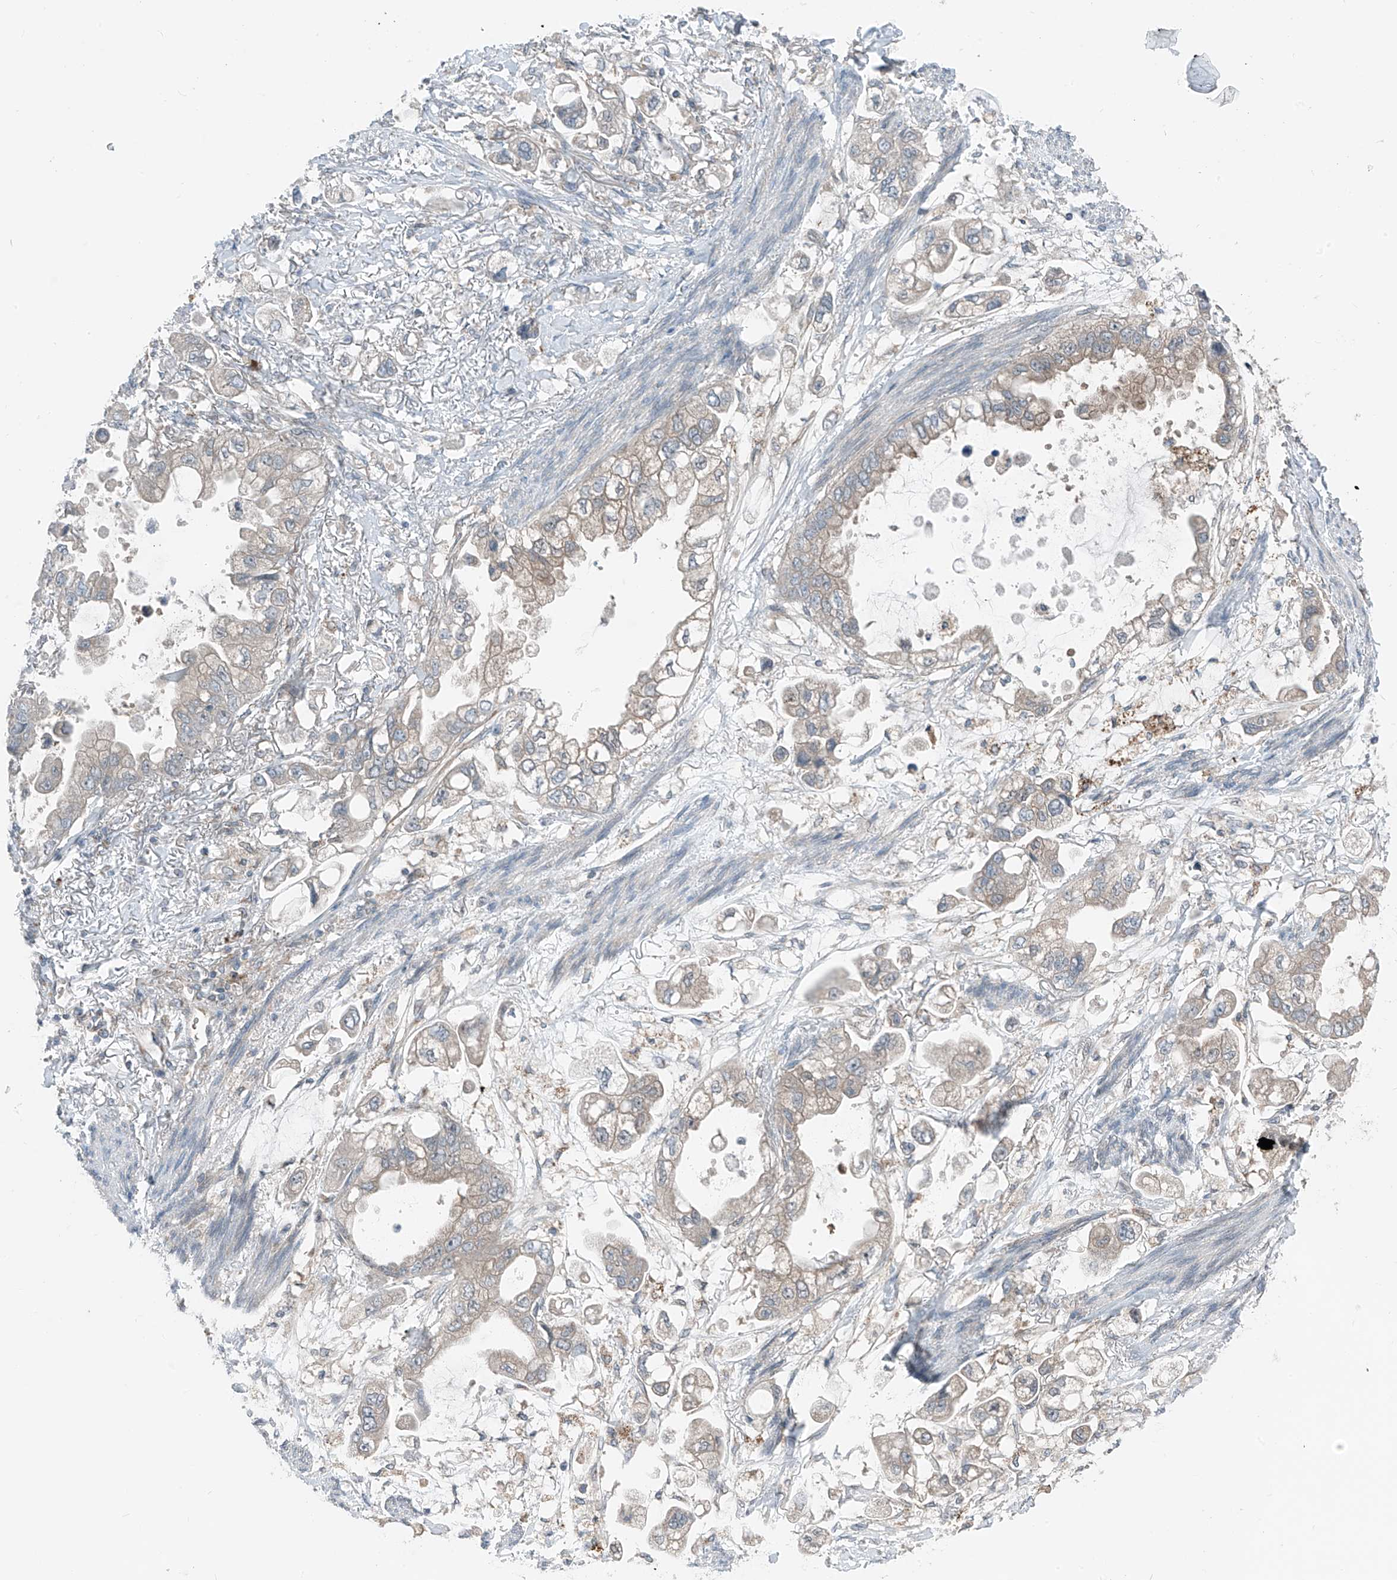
{"staining": {"intensity": "weak", "quantity": "<25%", "location": "cytoplasmic/membranous"}, "tissue": "stomach cancer", "cell_type": "Tumor cells", "image_type": "cancer", "snomed": [{"axis": "morphology", "description": "Adenocarcinoma, NOS"}, {"axis": "topography", "description": "Stomach"}], "caption": "IHC of adenocarcinoma (stomach) displays no staining in tumor cells.", "gene": "SLC12A6", "patient": {"sex": "male", "age": 62}}